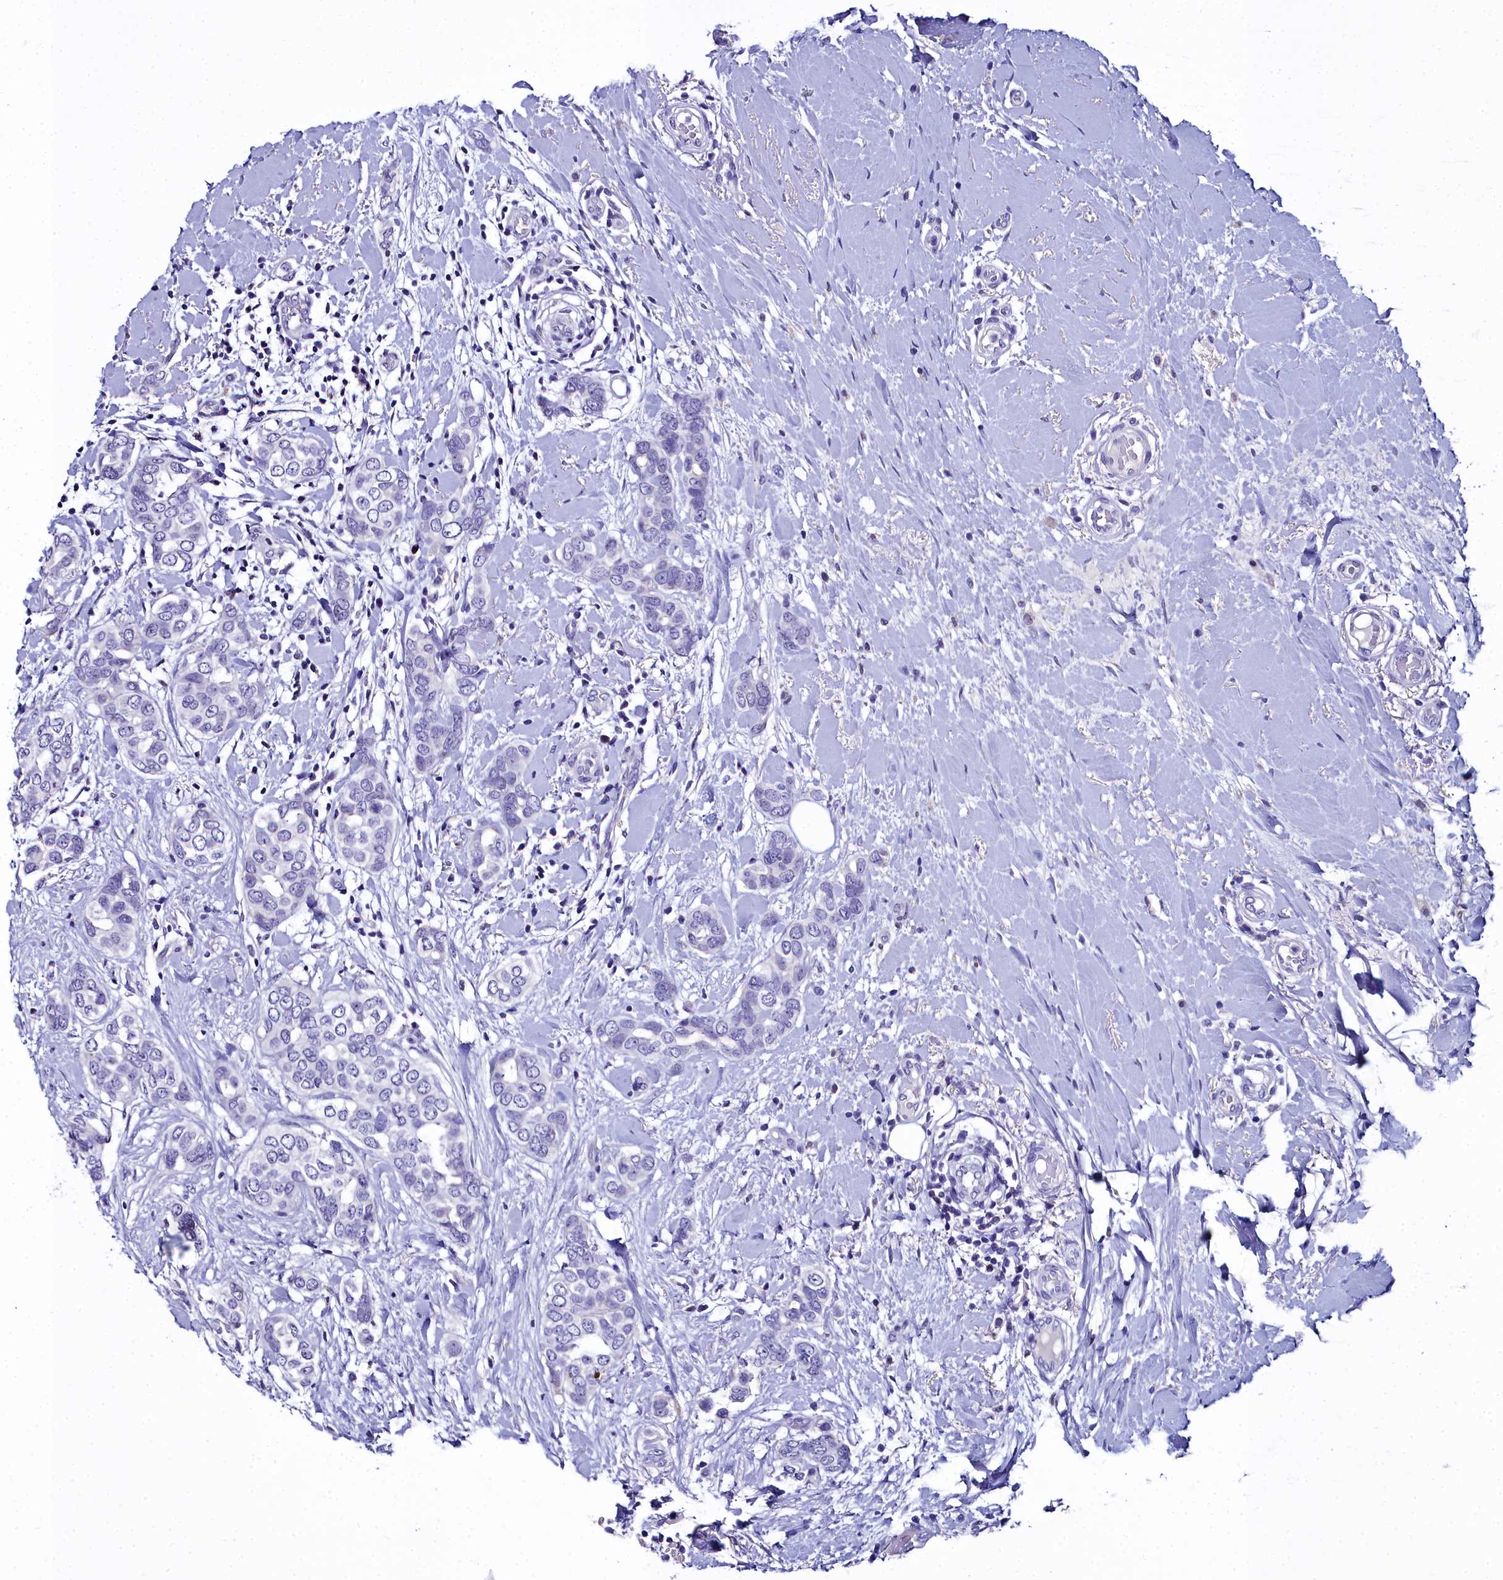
{"staining": {"intensity": "negative", "quantity": "none", "location": "none"}, "tissue": "breast cancer", "cell_type": "Tumor cells", "image_type": "cancer", "snomed": [{"axis": "morphology", "description": "Lobular carcinoma"}, {"axis": "topography", "description": "Breast"}], "caption": "Immunohistochemistry (IHC) of lobular carcinoma (breast) exhibits no staining in tumor cells. (DAB (3,3'-diaminobenzidine) immunohistochemistry (IHC), high magnification).", "gene": "ELAPOR2", "patient": {"sex": "female", "age": 51}}